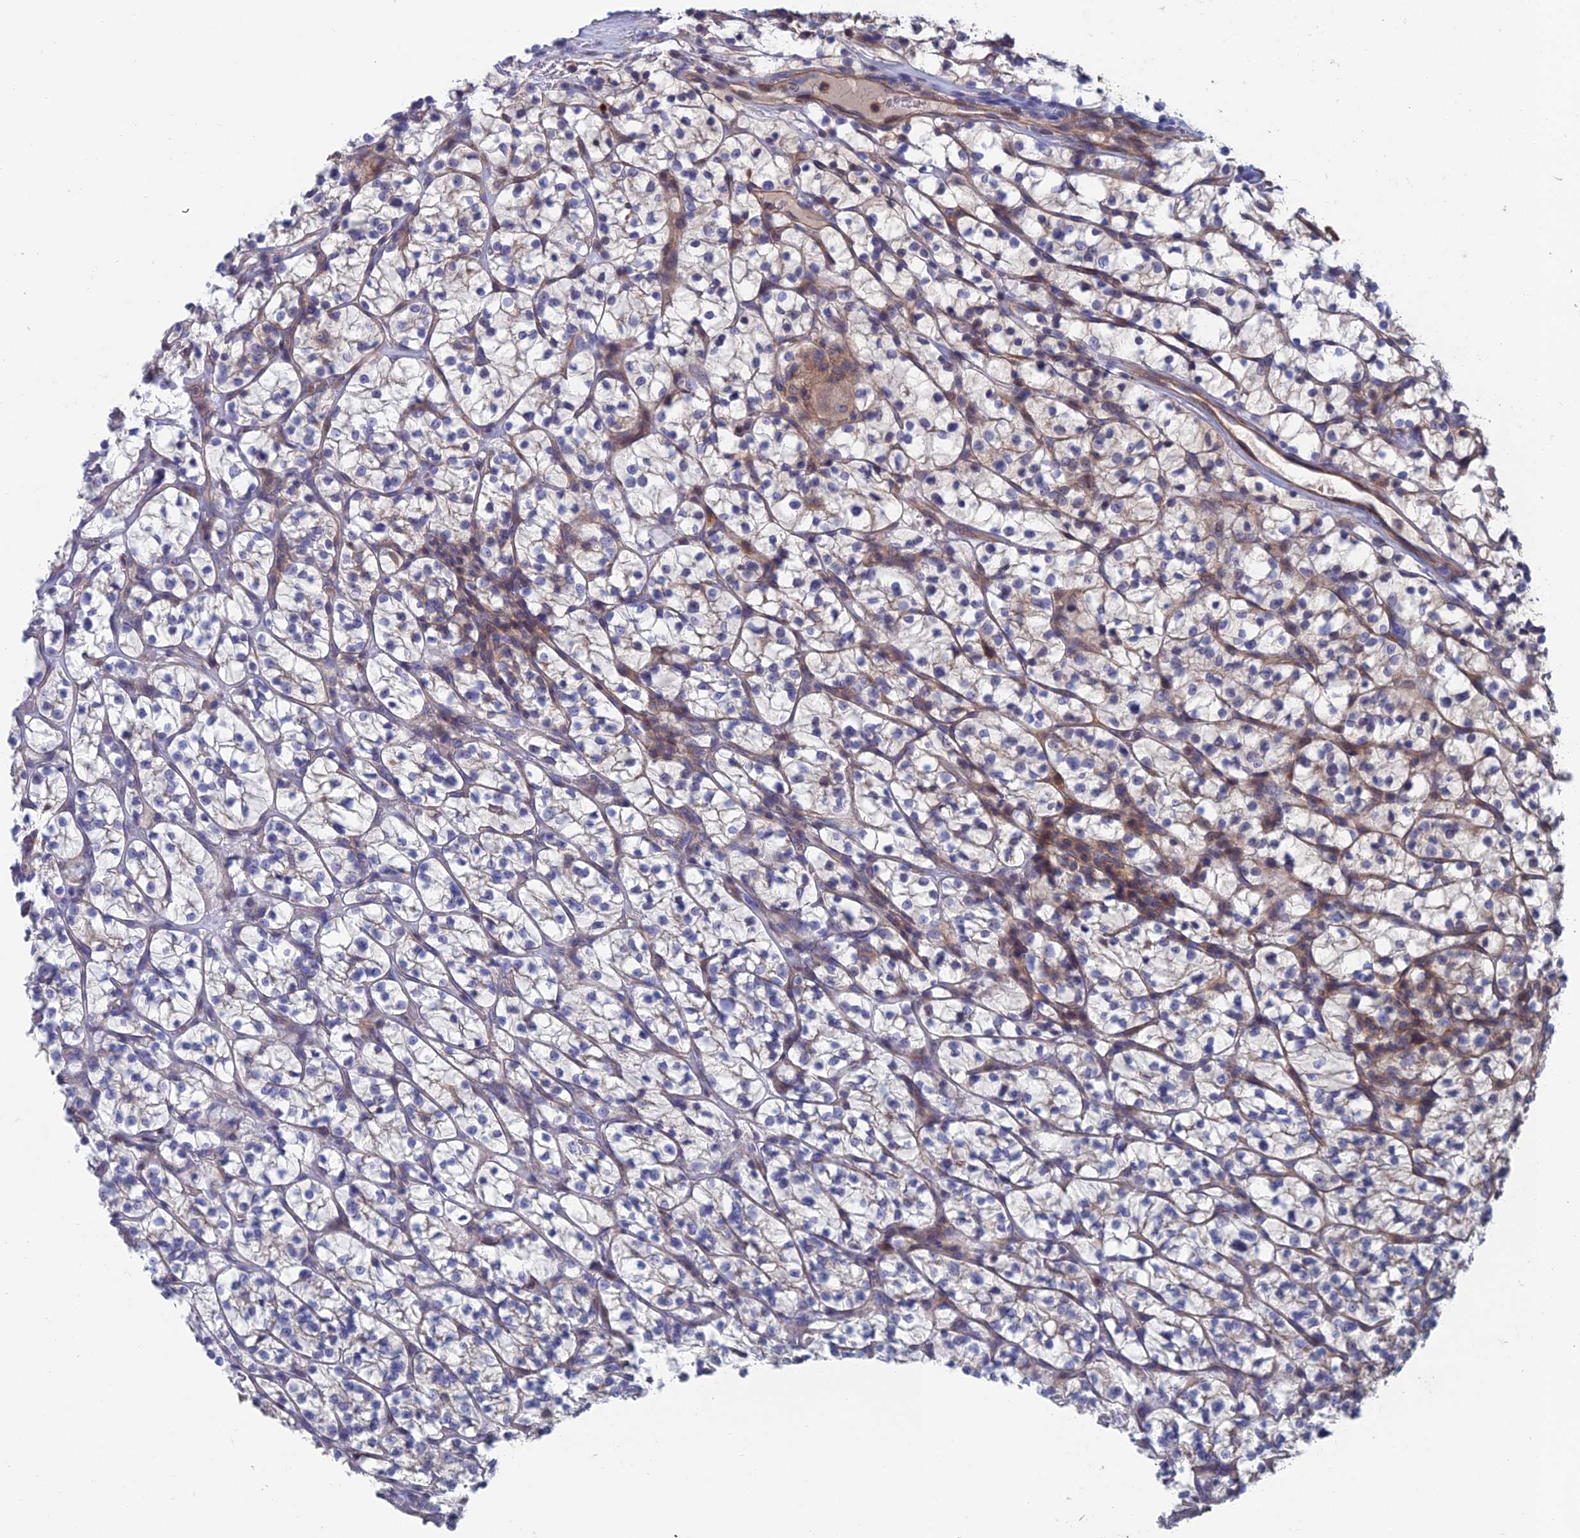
{"staining": {"intensity": "negative", "quantity": "none", "location": "none"}, "tissue": "renal cancer", "cell_type": "Tumor cells", "image_type": "cancer", "snomed": [{"axis": "morphology", "description": "Adenocarcinoma, NOS"}, {"axis": "topography", "description": "Kidney"}], "caption": "A high-resolution micrograph shows IHC staining of renal cancer, which reveals no significant positivity in tumor cells.", "gene": "USP37", "patient": {"sex": "female", "age": 64}}